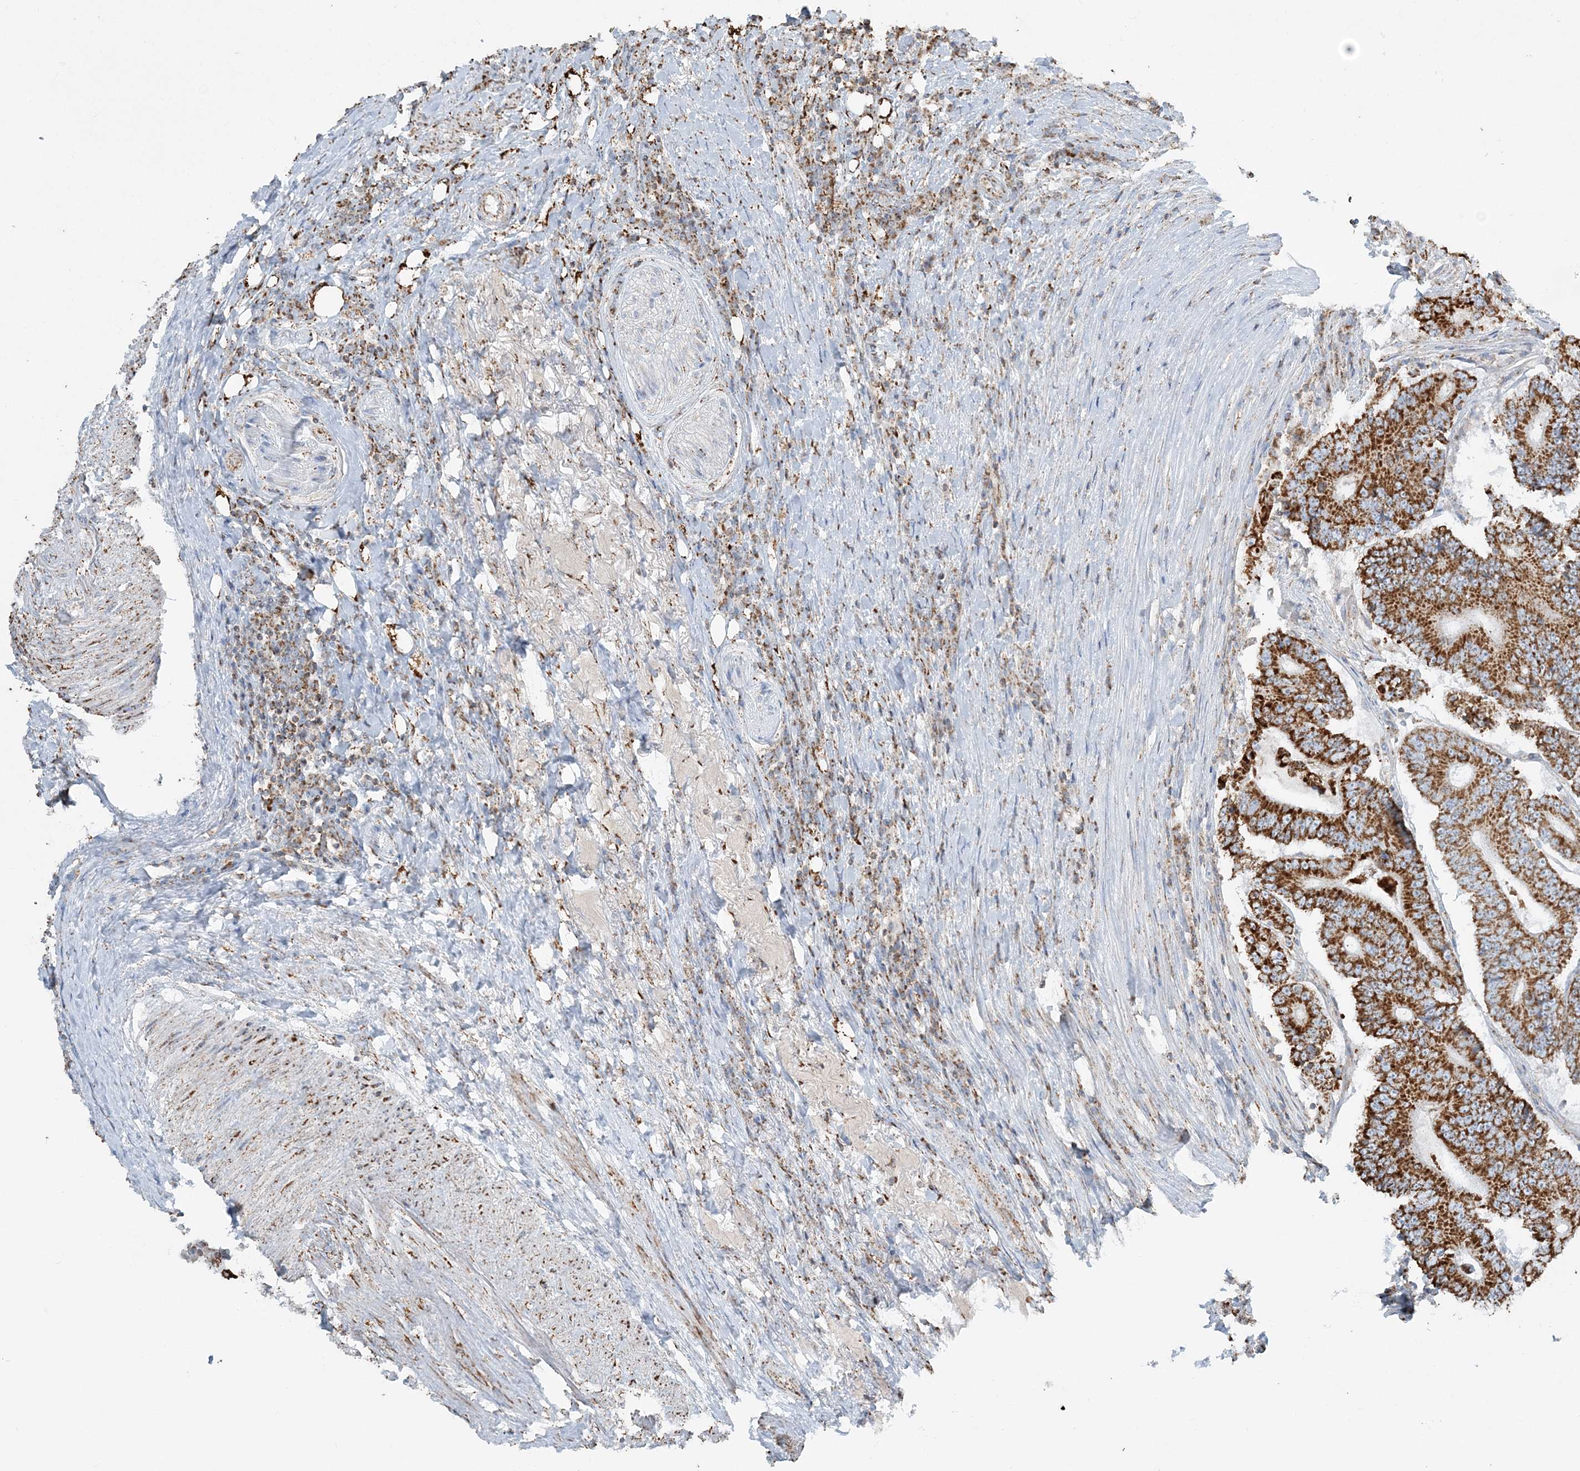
{"staining": {"intensity": "strong", "quantity": ">75%", "location": "cytoplasmic/membranous"}, "tissue": "colorectal cancer", "cell_type": "Tumor cells", "image_type": "cancer", "snomed": [{"axis": "morphology", "description": "Adenocarcinoma, NOS"}, {"axis": "topography", "description": "Colon"}], "caption": "Protein expression analysis of colorectal cancer (adenocarcinoma) demonstrates strong cytoplasmic/membranous positivity in about >75% of tumor cells.", "gene": "RAB11FIP3", "patient": {"sex": "male", "age": 83}}